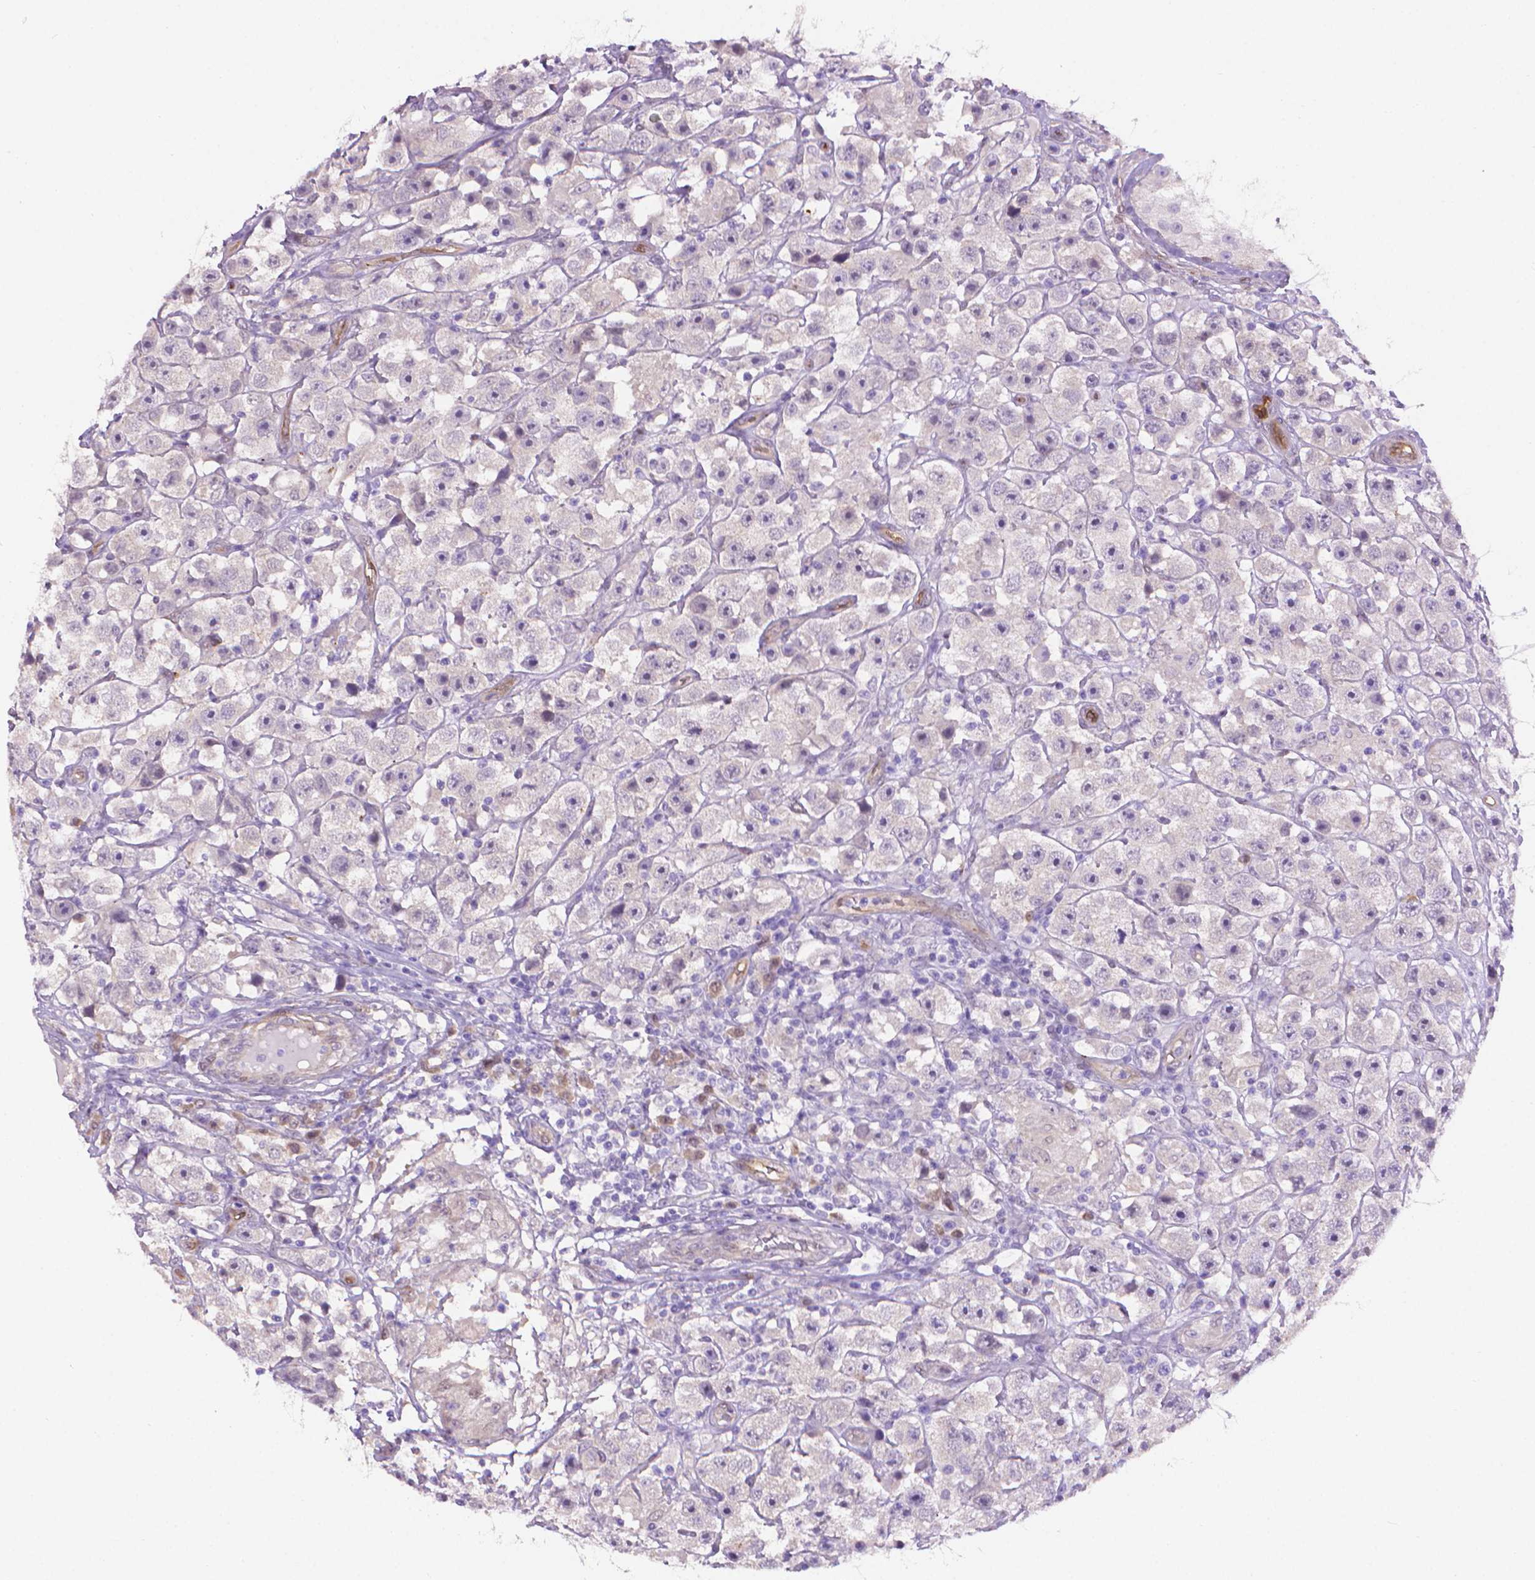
{"staining": {"intensity": "negative", "quantity": "none", "location": "none"}, "tissue": "testis cancer", "cell_type": "Tumor cells", "image_type": "cancer", "snomed": [{"axis": "morphology", "description": "Seminoma, NOS"}, {"axis": "topography", "description": "Testis"}], "caption": "Tumor cells are negative for protein expression in human testis seminoma.", "gene": "CLIC4", "patient": {"sex": "male", "age": 45}}